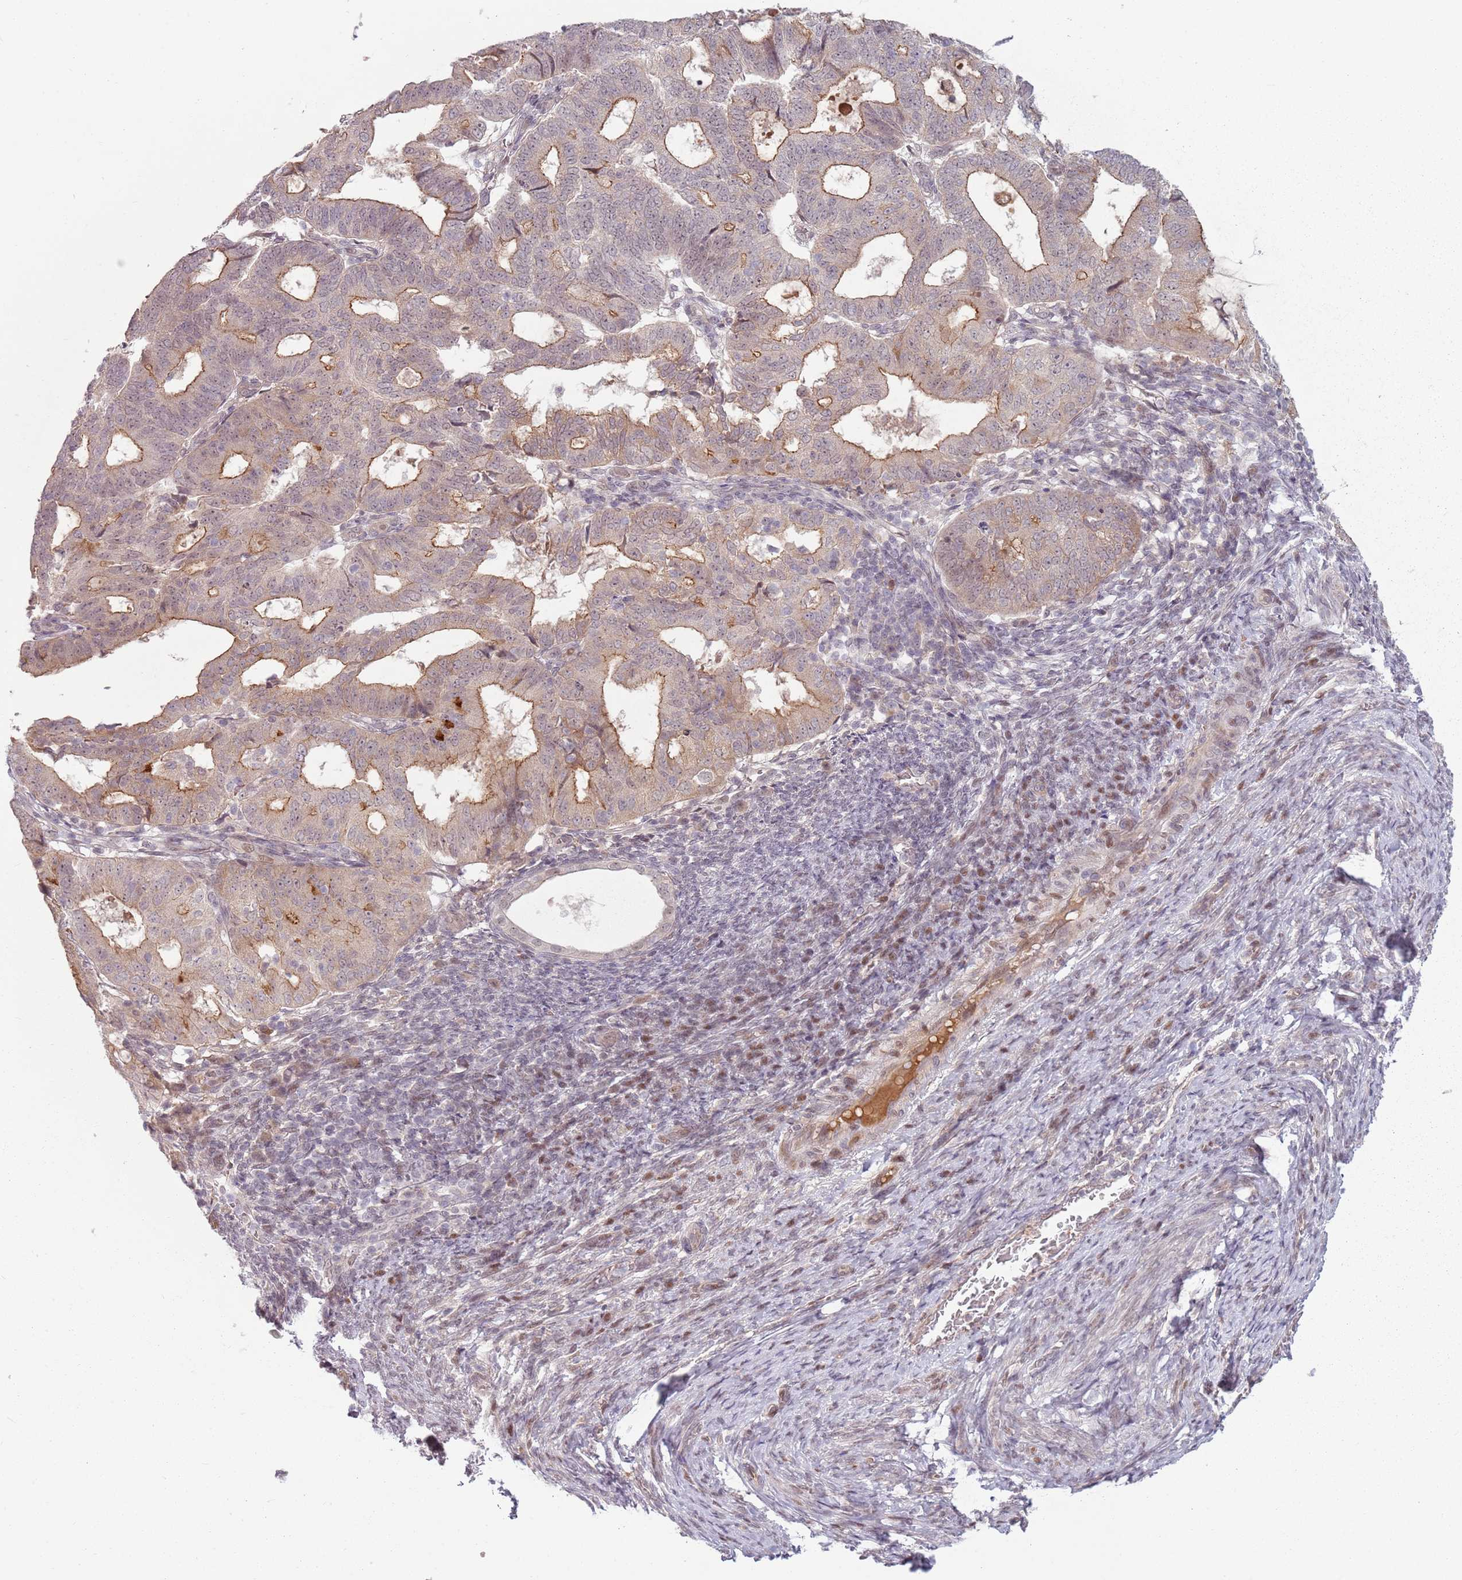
{"staining": {"intensity": "moderate", "quantity": "25%-75%", "location": "cytoplasmic/membranous"}, "tissue": "endometrial cancer", "cell_type": "Tumor cells", "image_type": "cancer", "snomed": [{"axis": "morphology", "description": "Adenocarcinoma, NOS"}, {"axis": "topography", "description": "Endometrium"}], "caption": "Immunohistochemical staining of endometrial cancer shows medium levels of moderate cytoplasmic/membranous expression in about 25%-75% of tumor cells.", "gene": "ADGRG1", "patient": {"sex": "female", "age": 70}}